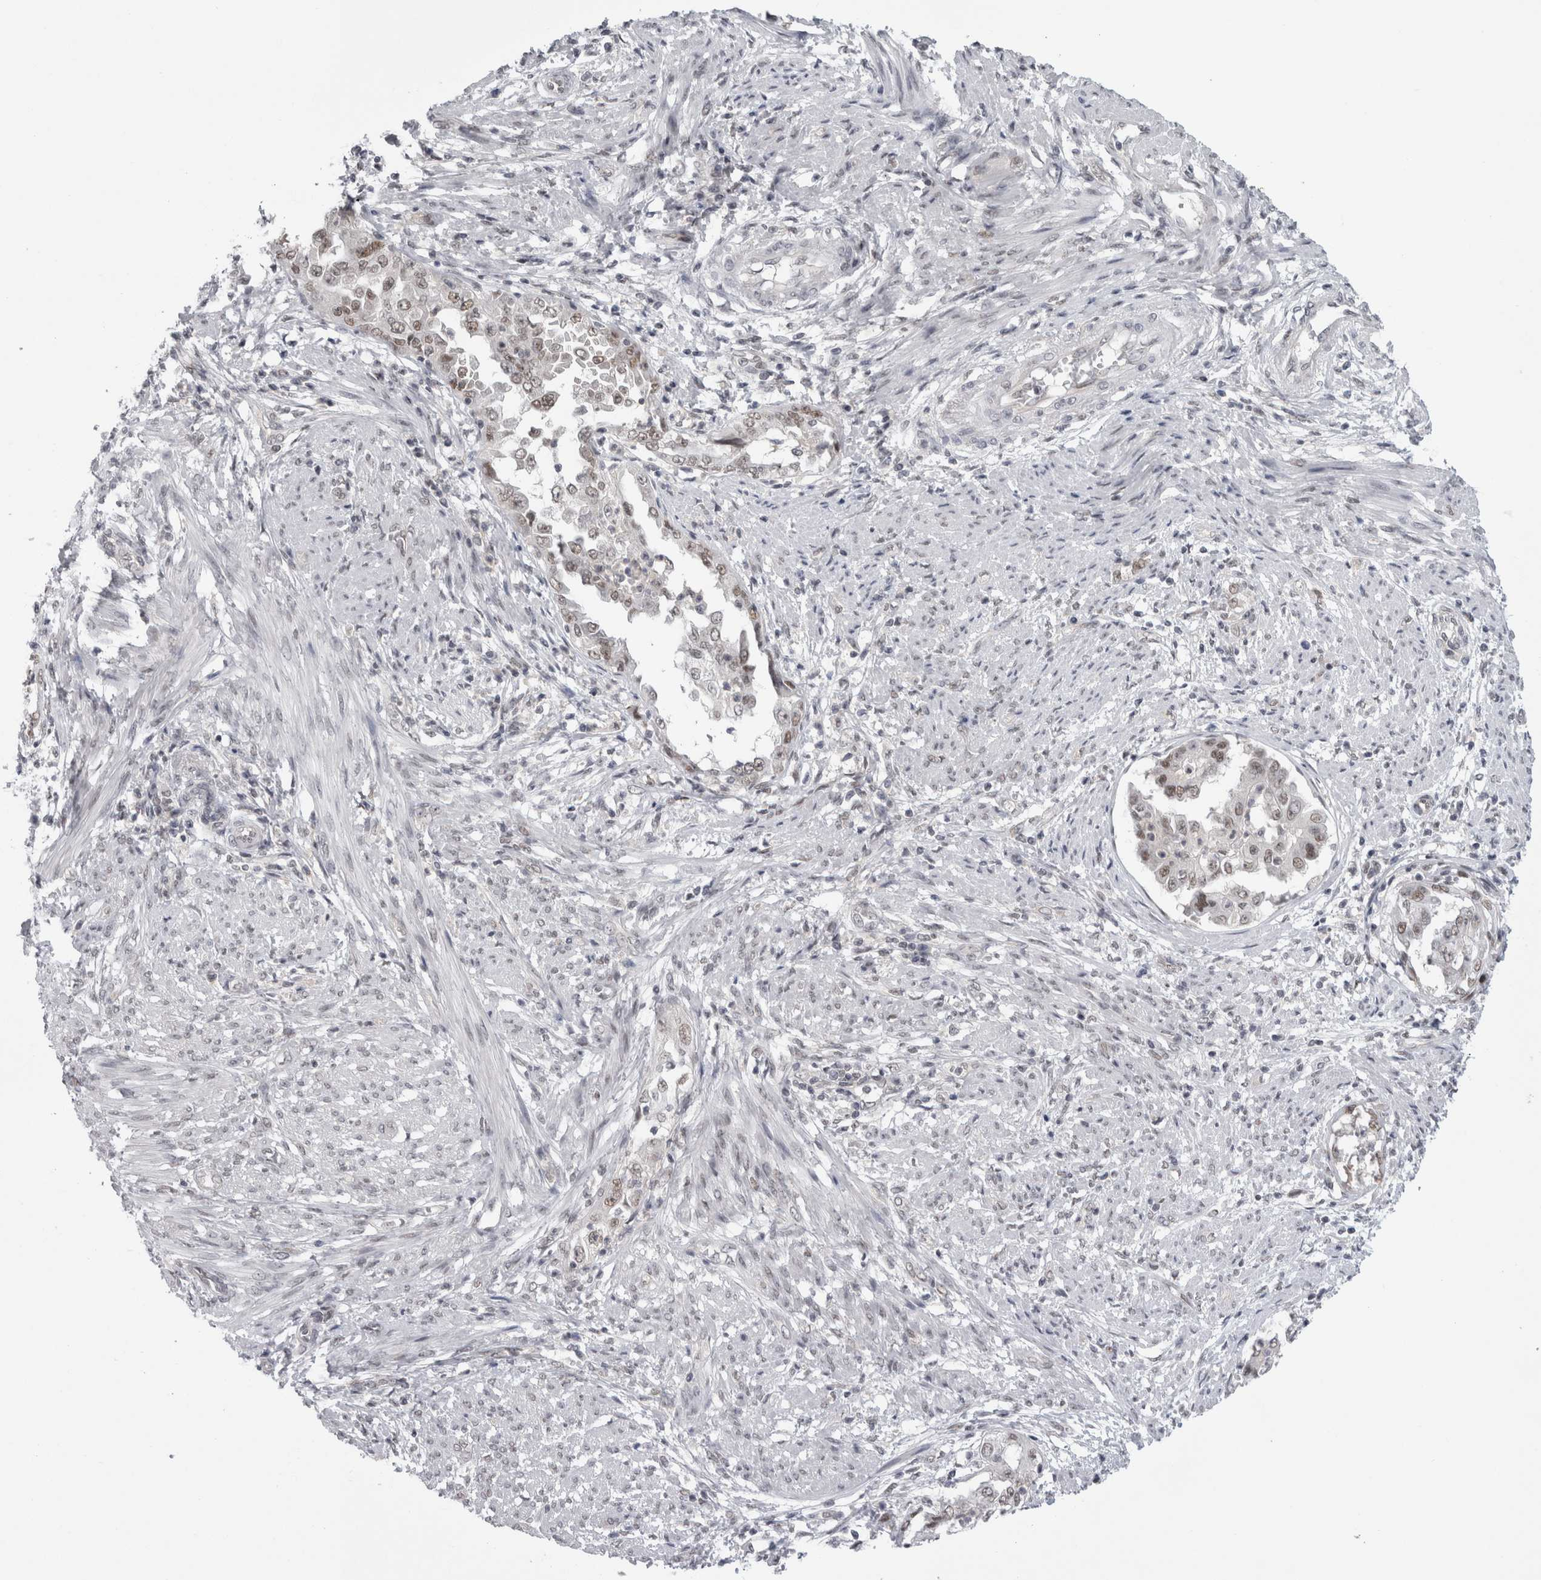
{"staining": {"intensity": "weak", "quantity": ">75%", "location": "nuclear"}, "tissue": "endometrial cancer", "cell_type": "Tumor cells", "image_type": "cancer", "snomed": [{"axis": "morphology", "description": "Adenocarcinoma, NOS"}, {"axis": "topography", "description": "Endometrium"}], "caption": "An IHC micrograph of neoplastic tissue is shown. Protein staining in brown shows weak nuclear positivity in endometrial cancer within tumor cells.", "gene": "PSMB2", "patient": {"sex": "female", "age": 85}}